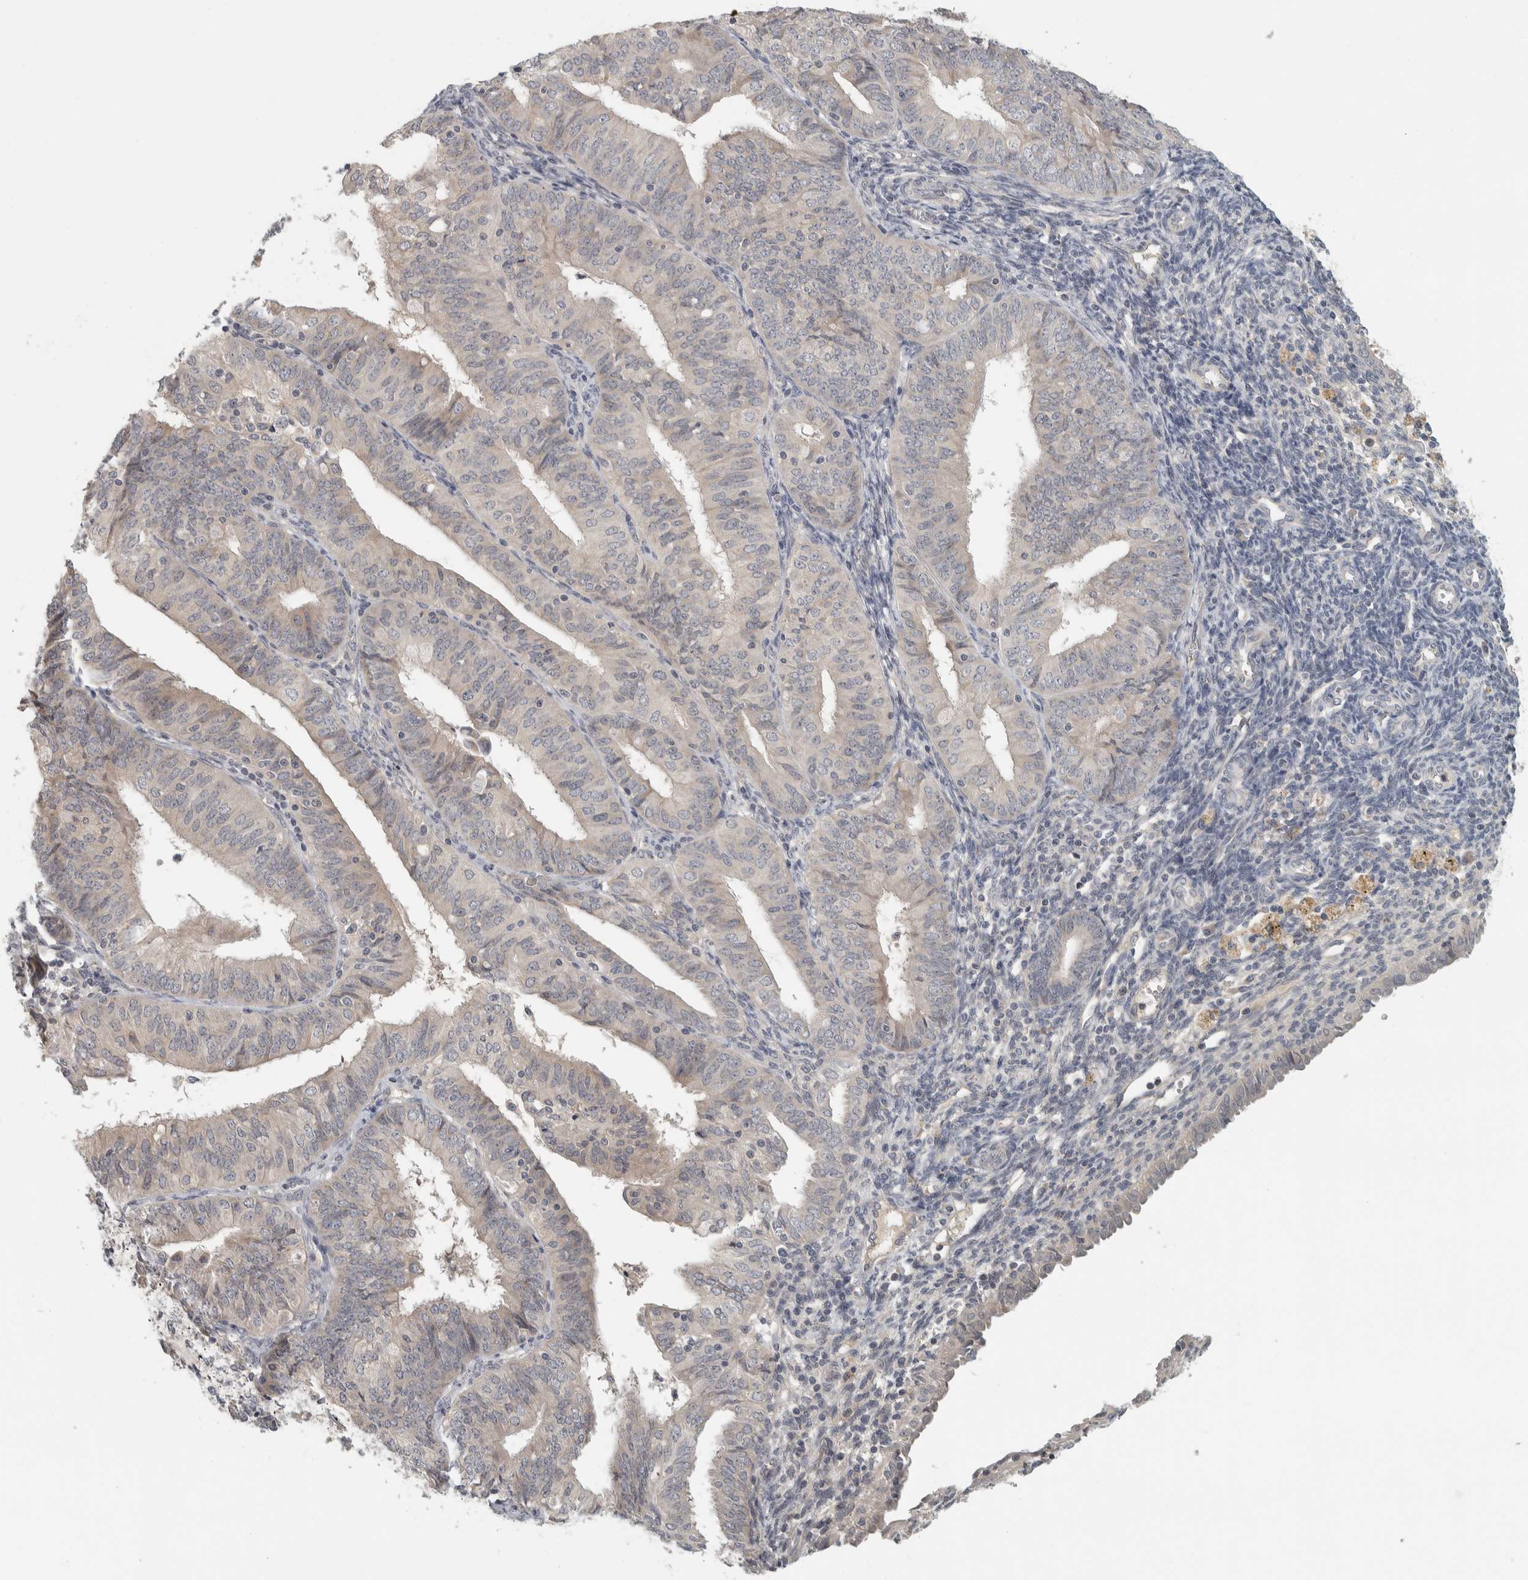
{"staining": {"intensity": "negative", "quantity": "none", "location": "none"}, "tissue": "endometrial cancer", "cell_type": "Tumor cells", "image_type": "cancer", "snomed": [{"axis": "morphology", "description": "Adenocarcinoma, NOS"}, {"axis": "topography", "description": "Endometrium"}], "caption": "This is an IHC photomicrograph of human endometrial cancer (adenocarcinoma). There is no expression in tumor cells.", "gene": "AFP", "patient": {"sex": "female", "age": 58}}